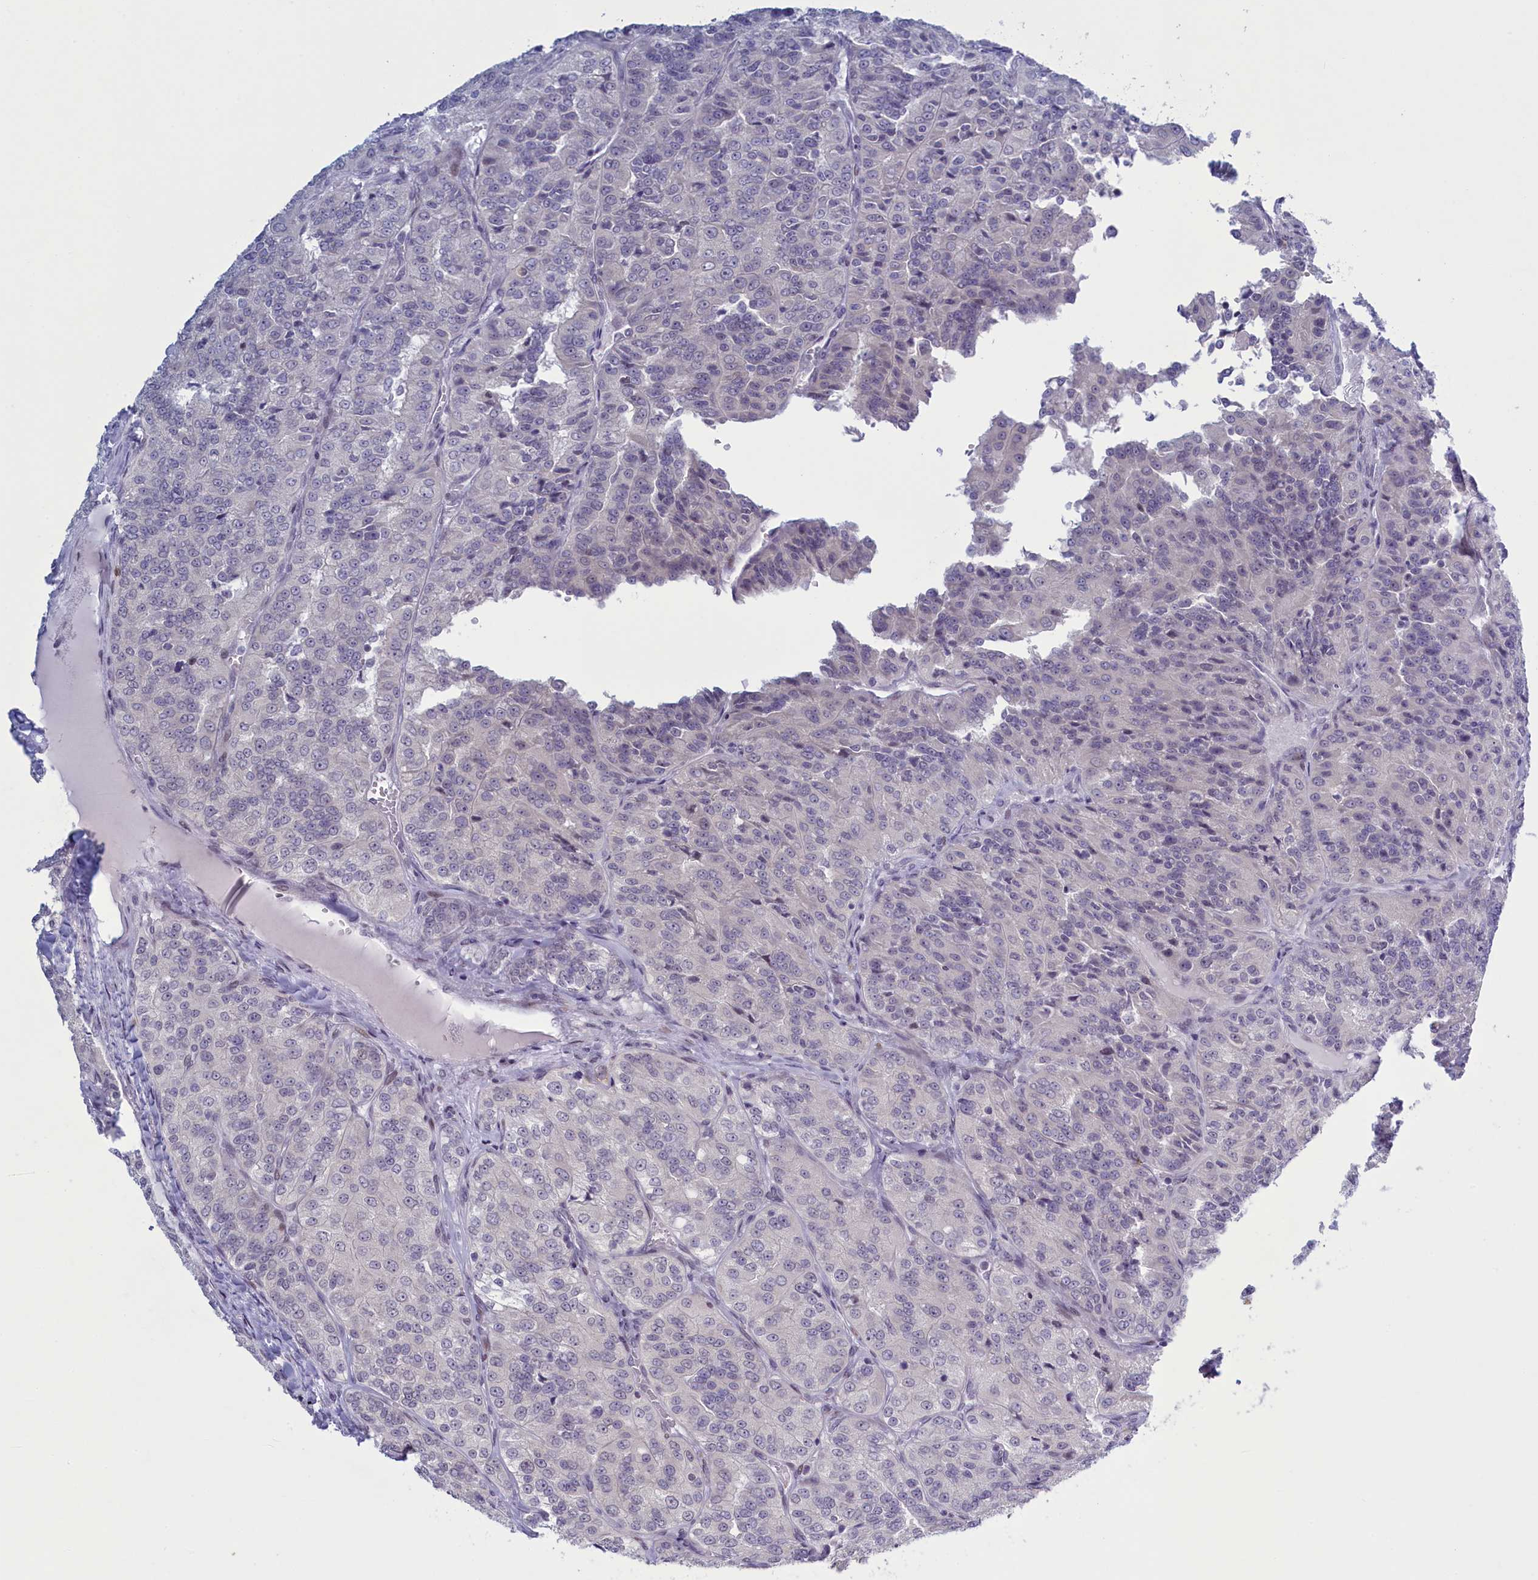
{"staining": {"intensity": "negative", "quantity": "none", "location": "none"}, "tissue": "renal cancer", "cell_type": "Tumor cells", "image_type": "cancer", "snomed": [{"axis": "morphology", "description": "Adenocarcinoma, NOS"}, {"axis": "topography", "description": "Kidney"}], "caption": "DAB immunohistochemical staining of renal adenocarcinoma reveals no significant positivity in tumor cells. (Brightfield microscopy of DAB immunohistochemistry at high magnification).", "gene": "ATF7IP2", "patient": {"sex": "female", "age": 63}}